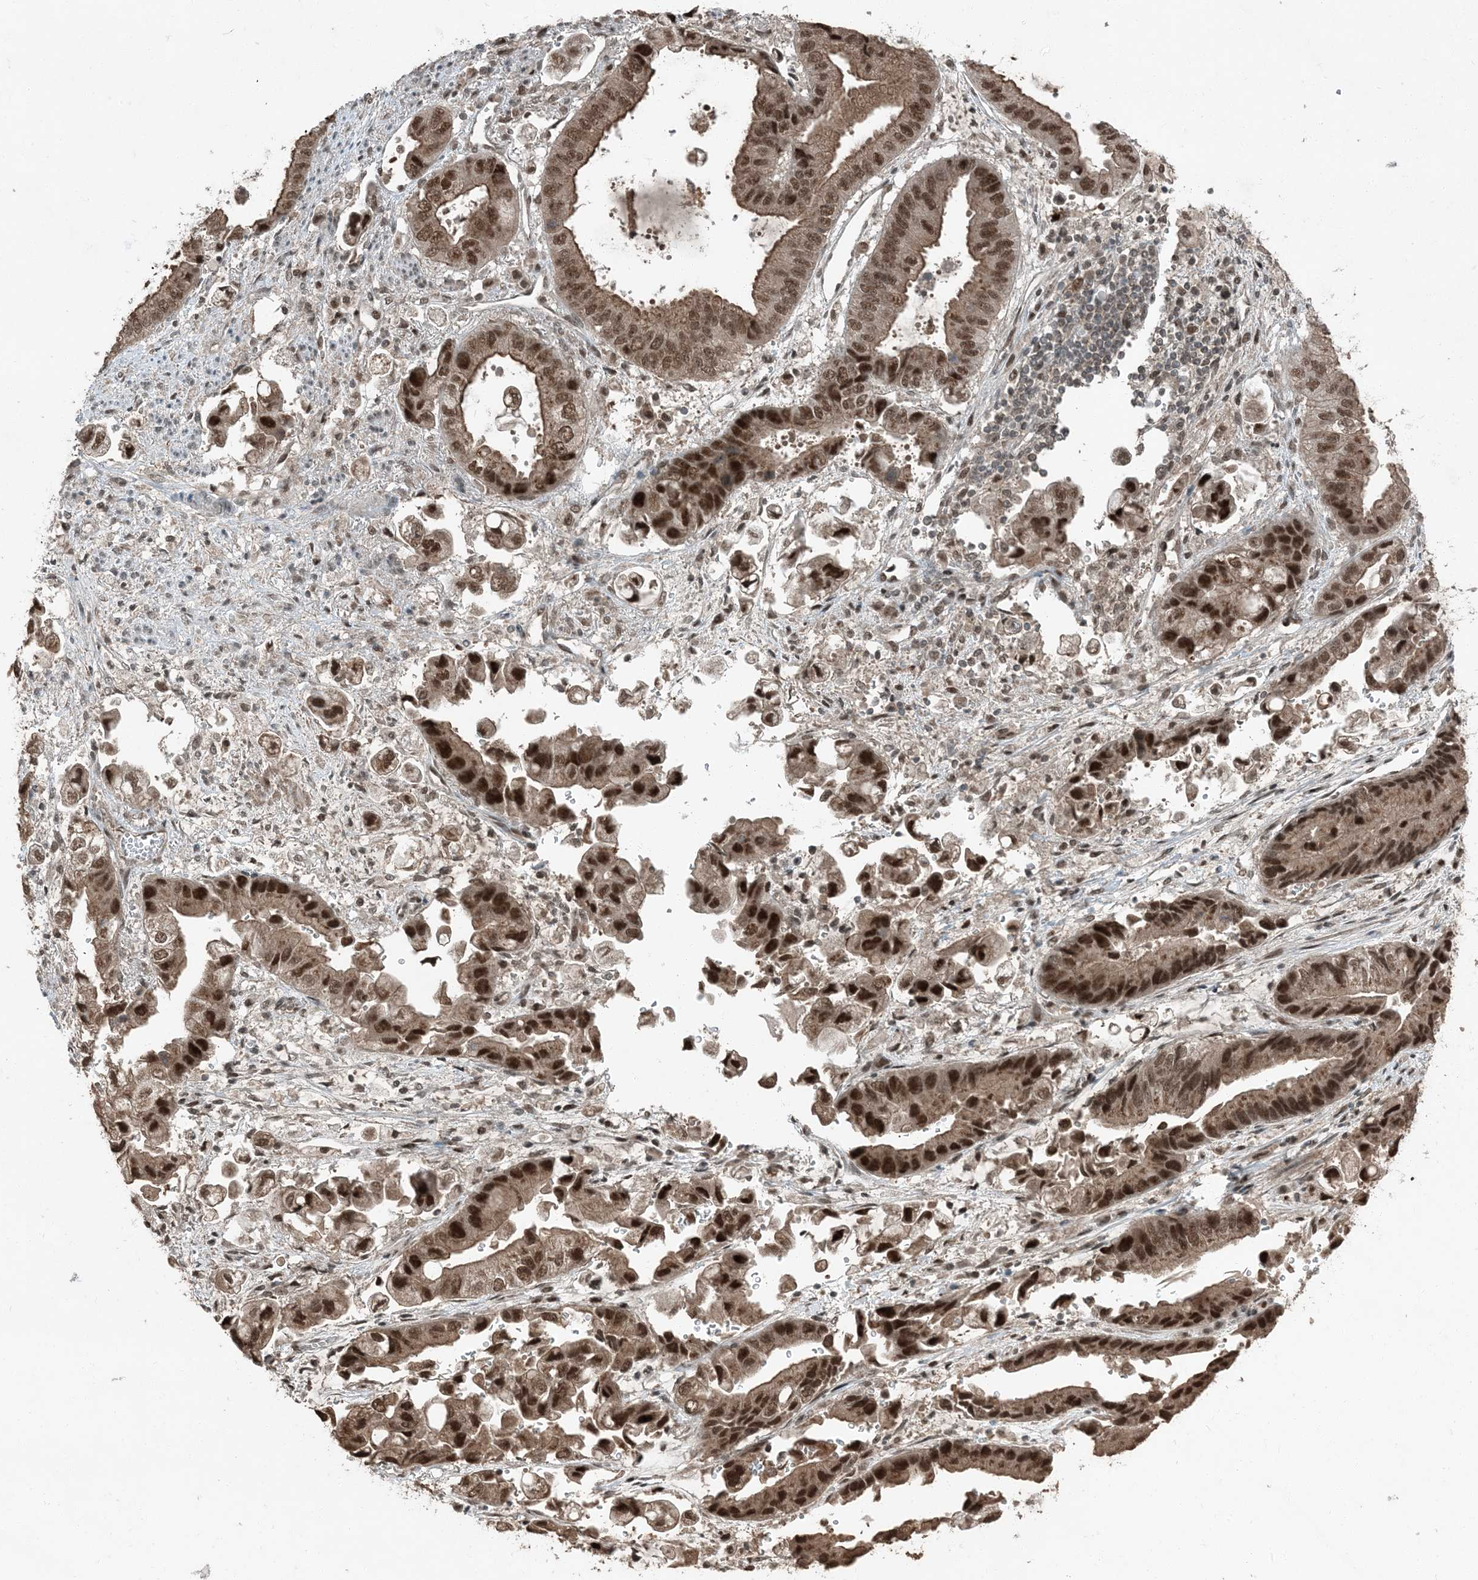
{"staining": {"intensity": "strong", "quantity": ">75%", "location": "cytoplasmic/membranous,nuclear"}, "tissue": "stomach cancer", "cell_type": "Tumor cells", "image_type": "cancer", "snomed": [{"axis": "morphology", "description": "Adenocarcinoma, NOS"}, {"axis": "topography", "description": "Stomach"}], "caption": "A brown stain shows strong cytoplasmic/membranous and nuclear positivity of a protein in human stomach cancer tumor cells.", "gene": "TRAPPC12", "patient": {"sex": "male", "age": 62}}